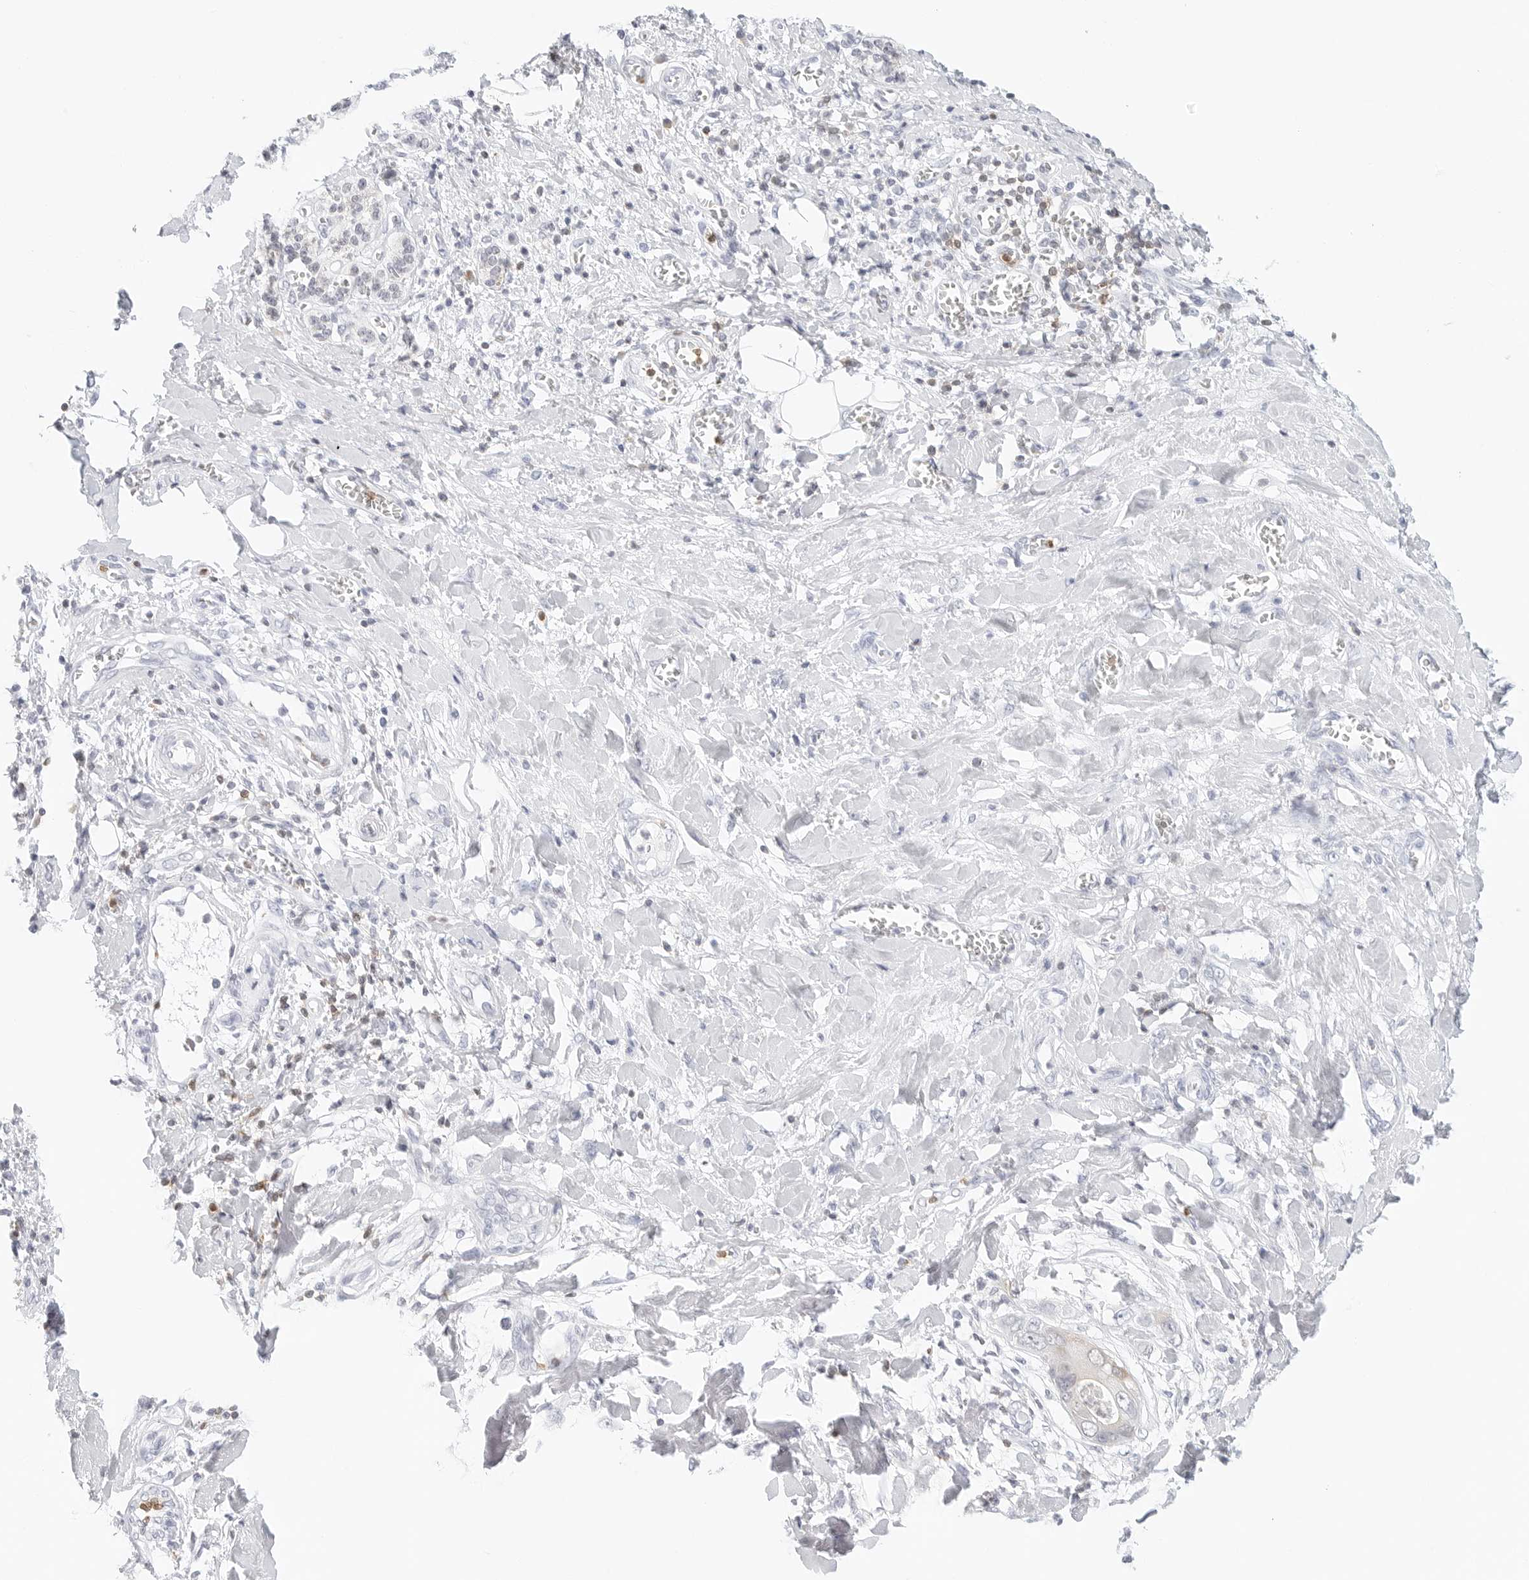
{"staining": {"intensity": "weak", "quantity": "25%-75%", "location": "cytoplasmic/membranous"}, "tissue": "pancreatic cancer", "cell_type": "Tumor cells", "image_type": "cancer", "snomed": [{"axis": "morphology", "description": "Adenocarcinoma, NOS"}, {"axis": "topography", "description": "Pancreas"}], "caption": "Immunohistochemistry (IHC) of adenocarcinoma (pancreatic) reveals low levels of weak cytoplasmic/membranous expression in approximately 25%-75% of tumor cells.", "gene": "SLC9A3R1", "patient": {"sex": "female", "age": 78}}